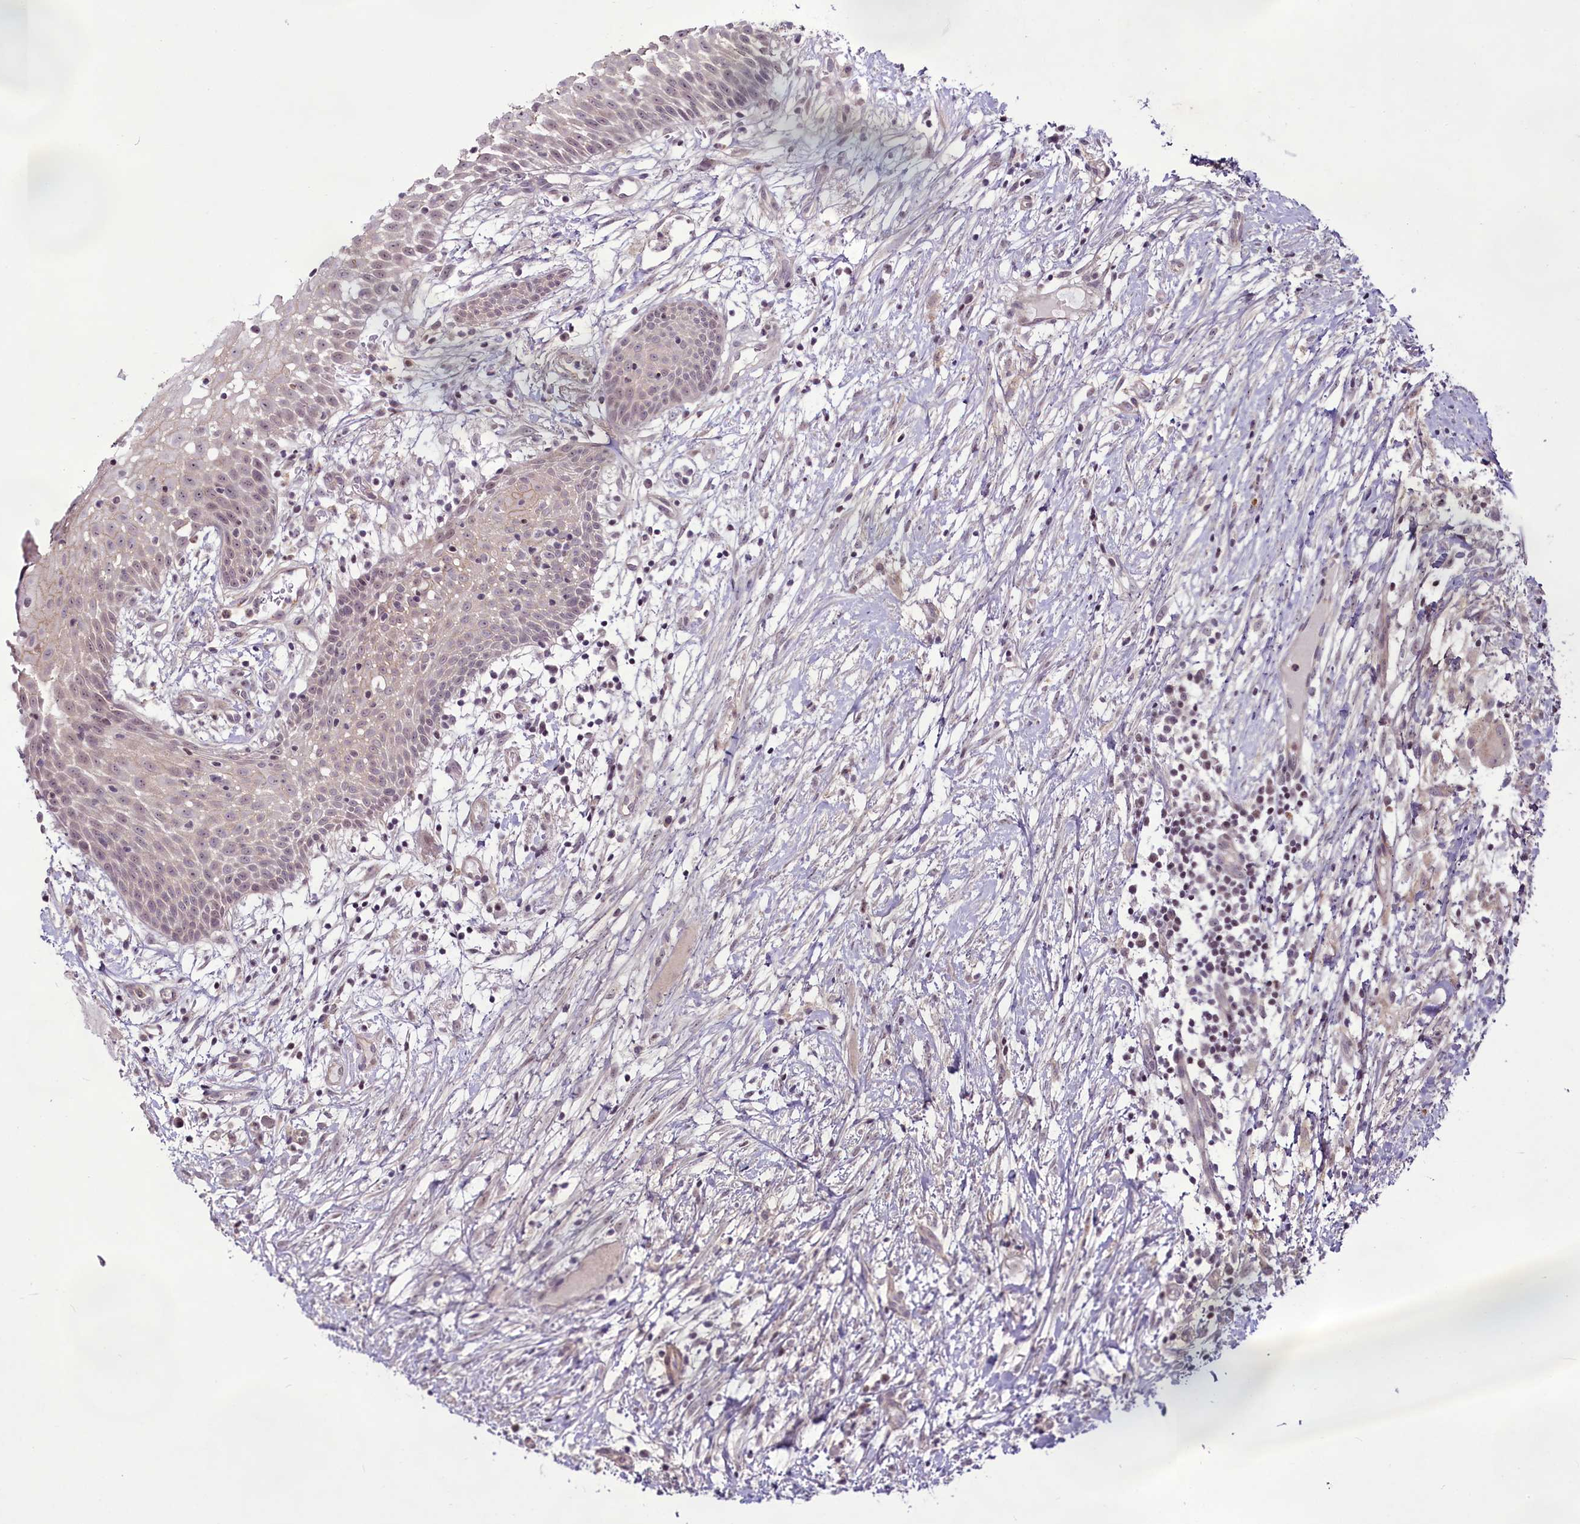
{"staining": {"intensity": "weak", "quantity": "<25%", "location": "cytoplasmic/membranous"}, "tissue": "oral mucosa", "cell_type": "Squamous epithelial cells", "image_type": "normal", "snomed": [{"axis": "morphology", "description": "Normal tissue, NOS"}, {"axis": "topography", "description": "Oral tissue"}], "caption": "The photomicrograph displays no significant positivity in squamous epithelial cells of oral mucosa. (DAB immunohistochemistry, high magnification).", "gene": "RSBN1", "patient": {"sex": "female", "age": 69}}